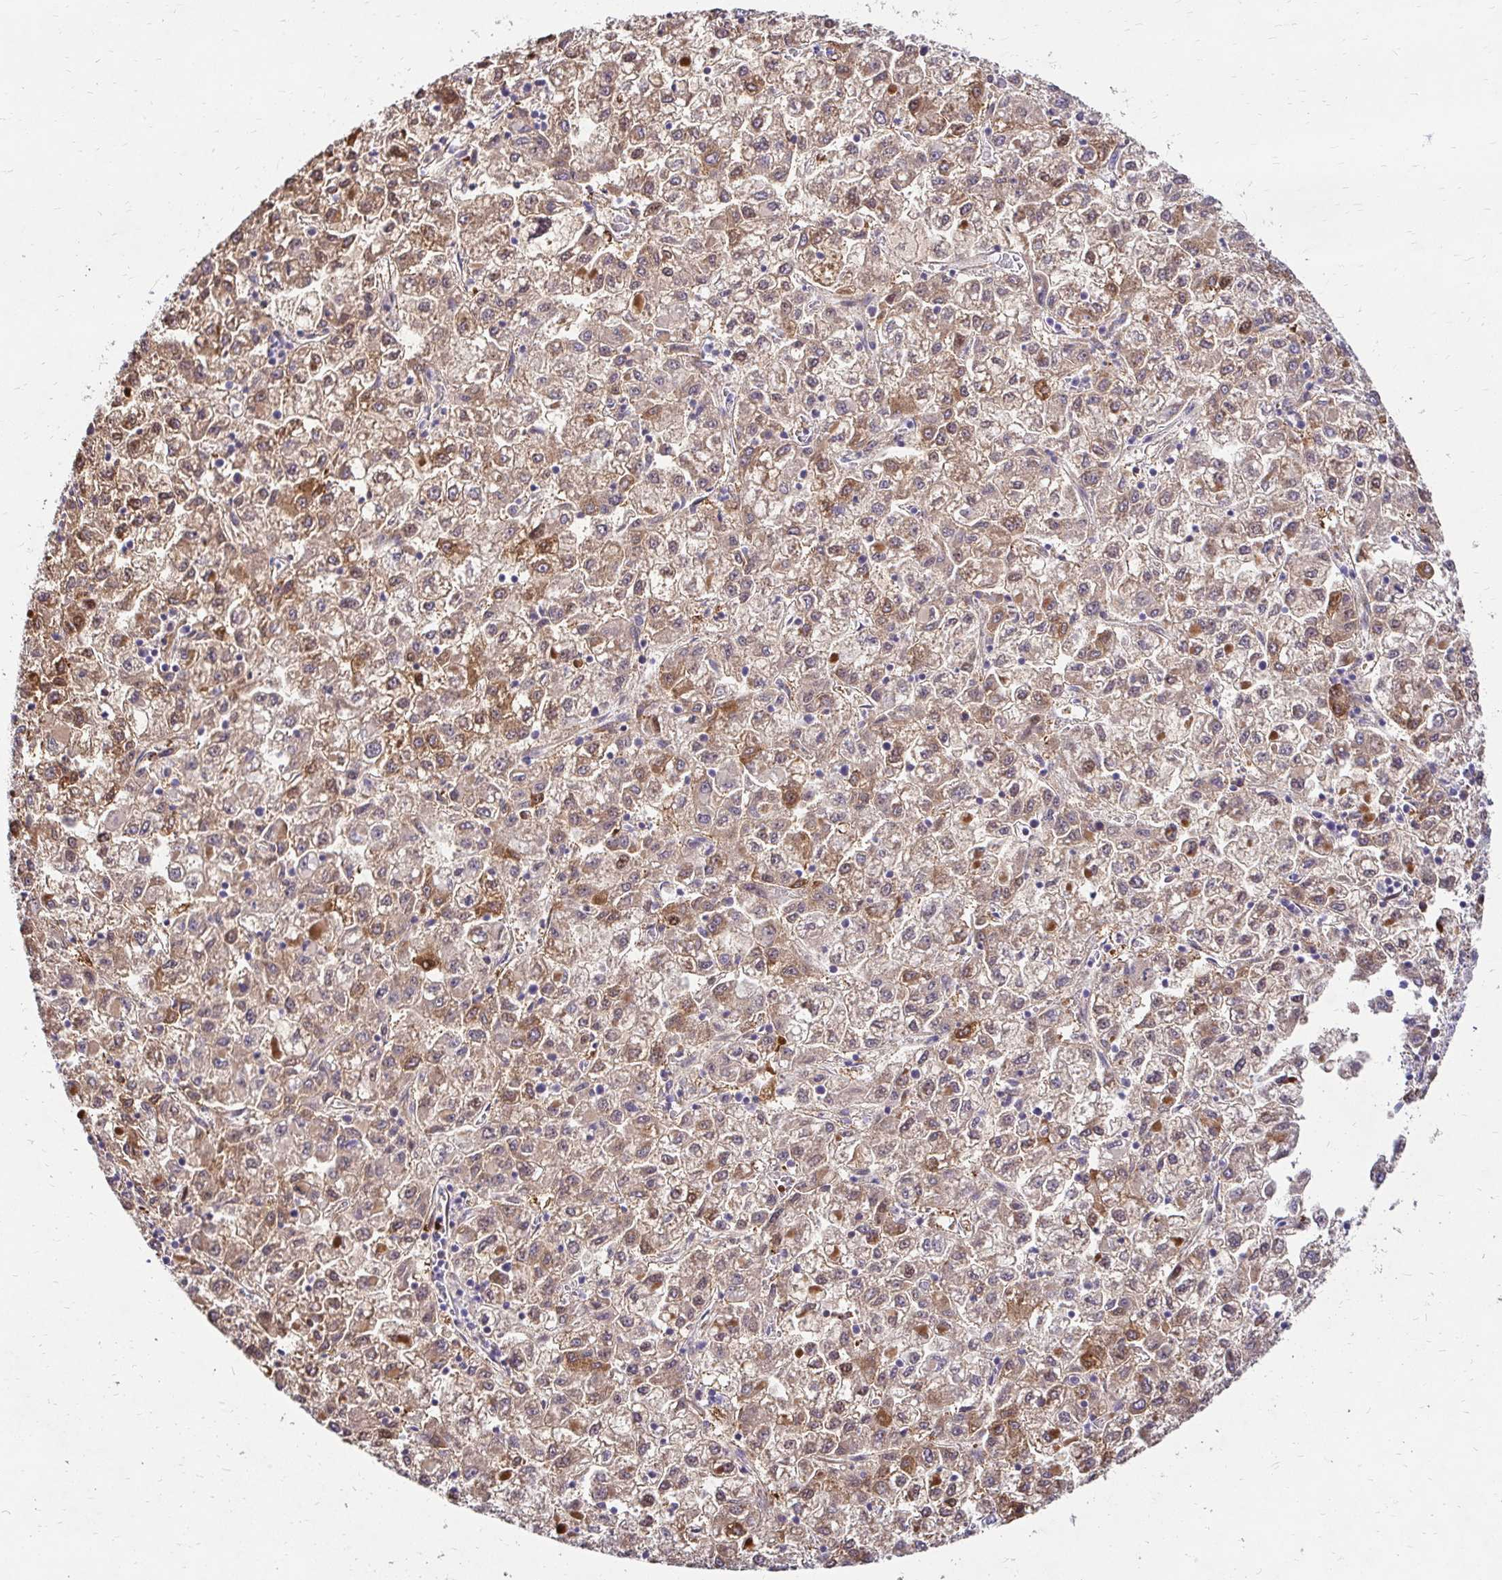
{"staining": {"intensity": "moderate", "quantity": ">75%", "location": "cytoplasmic/membranous,nuclear"}, "tissue": "liver cancer", "cell_type": "Tumor cells", "image_type": "cancer", "snomed": [{"axis": "morphology", "description": "Carcinoma, Hepatocellular, NOS"}, {"axis": "topography", "description": "Liver"}], "caption": "Liver cancer was stained to show a protein in brown. There is medium levels of moderate cytoplasmic/membranous and nuclear positivity in approximately >75% of tumor cells. The staining was performed using DAB (3,3'-diaminobenzidine), with brown indicating positive protein expression. Nuclei are stained blue with hematoxylin.", "gene": "IDUA", "patient": {"sex": "male", "age": 40}}